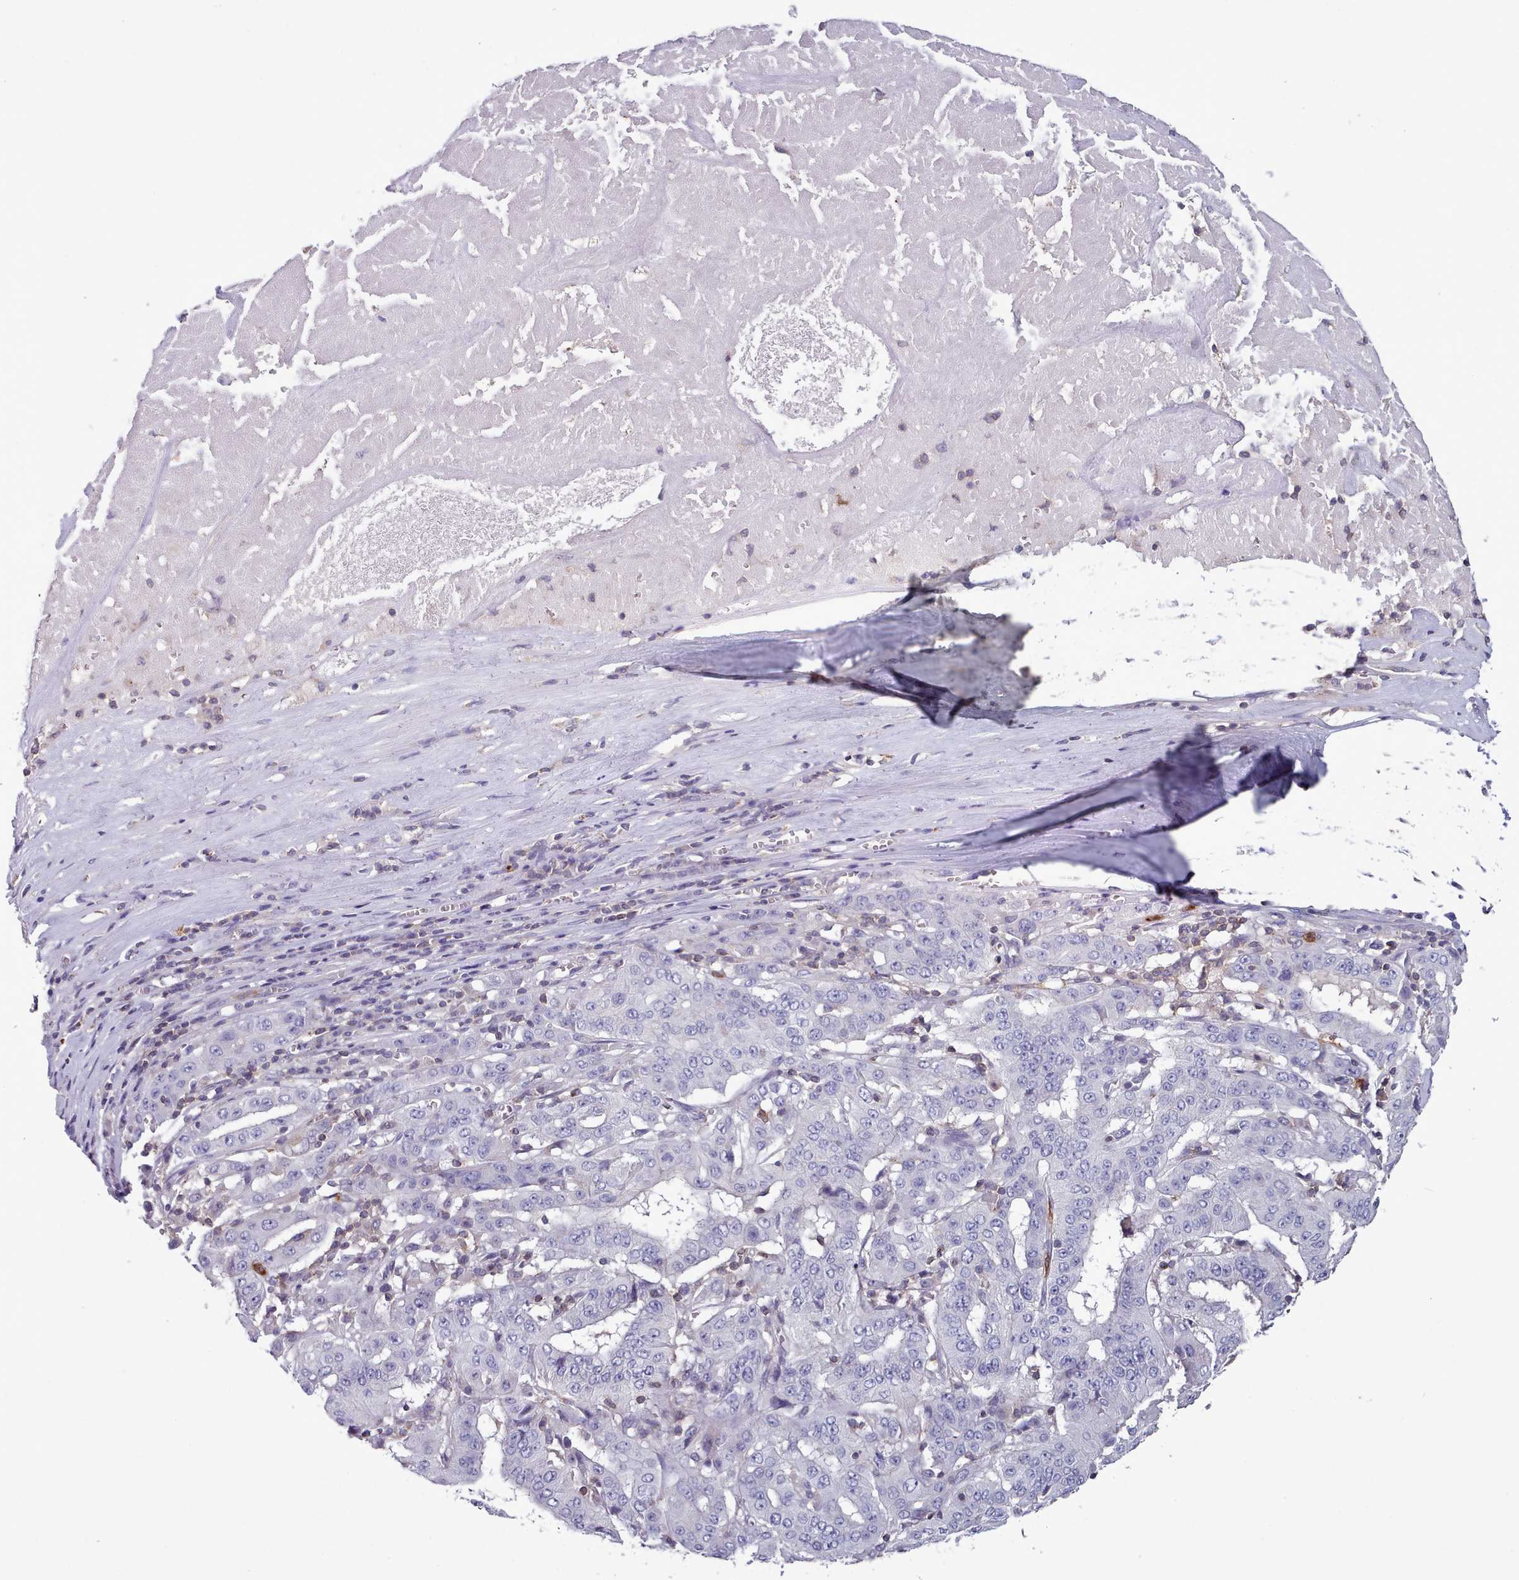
{"staining": {"intensity": "negative", "quantity": "none", "location": "none"}, "tissue": "pancreatic cancer", "cell_type": "Tumor cells", "image_type": "cancer", "snomed": [{"axis": "morphology", "description": "Adenocarcinoma, NOS"}, {"axis": "topography", "description": "Pancreas"}], "caption": "Tumor cells show no significant protein positivity in pancreatic cancer (adenocarcinoma).", "gene": "RAC2", "patient": {"sex": "male", "age": 63}}